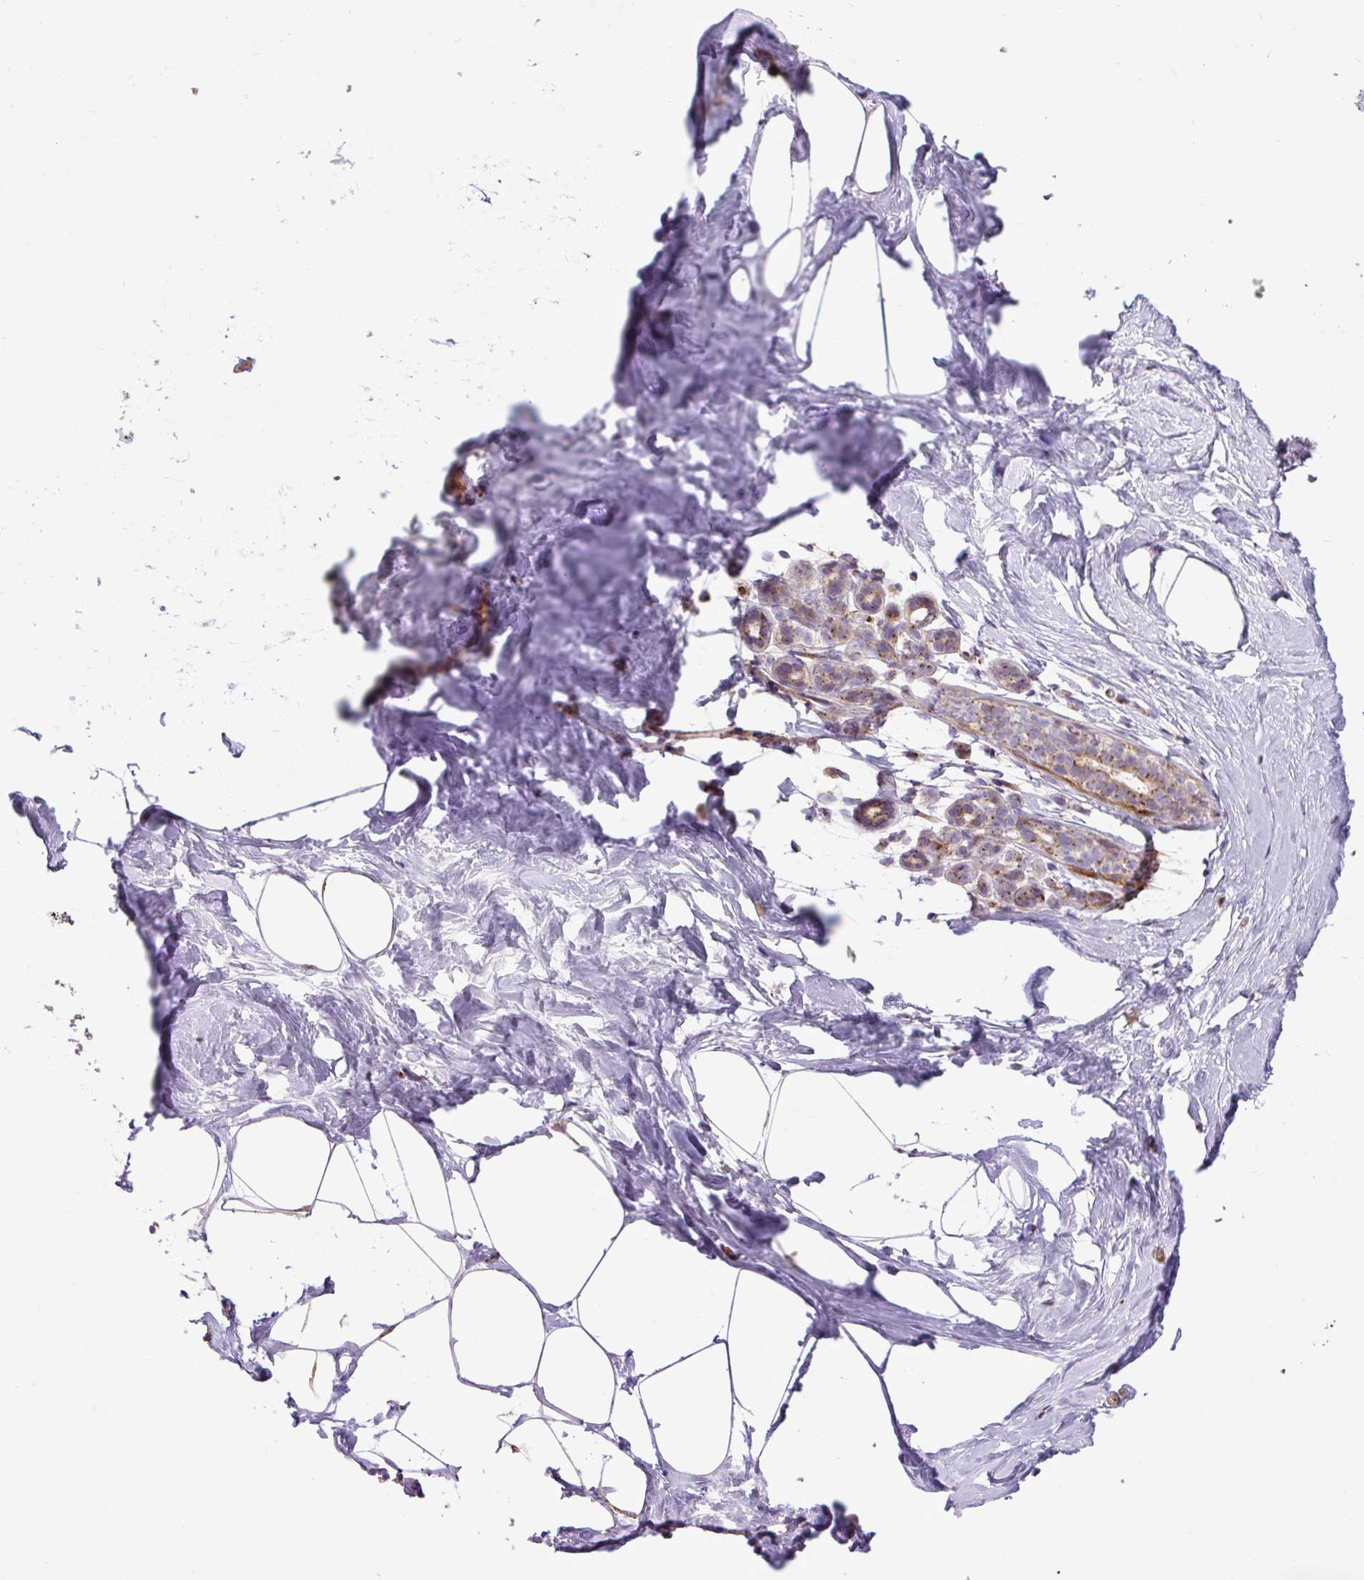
{"staining": {"intensity": "negative", "quantity": "none", "location": "none"}, "tissue": "breast", "cell_type": "Adipocytes", "image_type": "normal", "snomed": [{"axis": "morphology", "description": "Normal tissue, NOS"}, {"axis": "topography", "description": "Breast"}], "caption": "An IHC photomicrograph of unremarkable breast is shown. There is no staining in adipocytes of breast. (DAB immunohistochemistry (IHC) visualized using brightfield microscopy, high magnification).", "gene": "MSMP", "patient": {"sex": "female", "age": 32}}